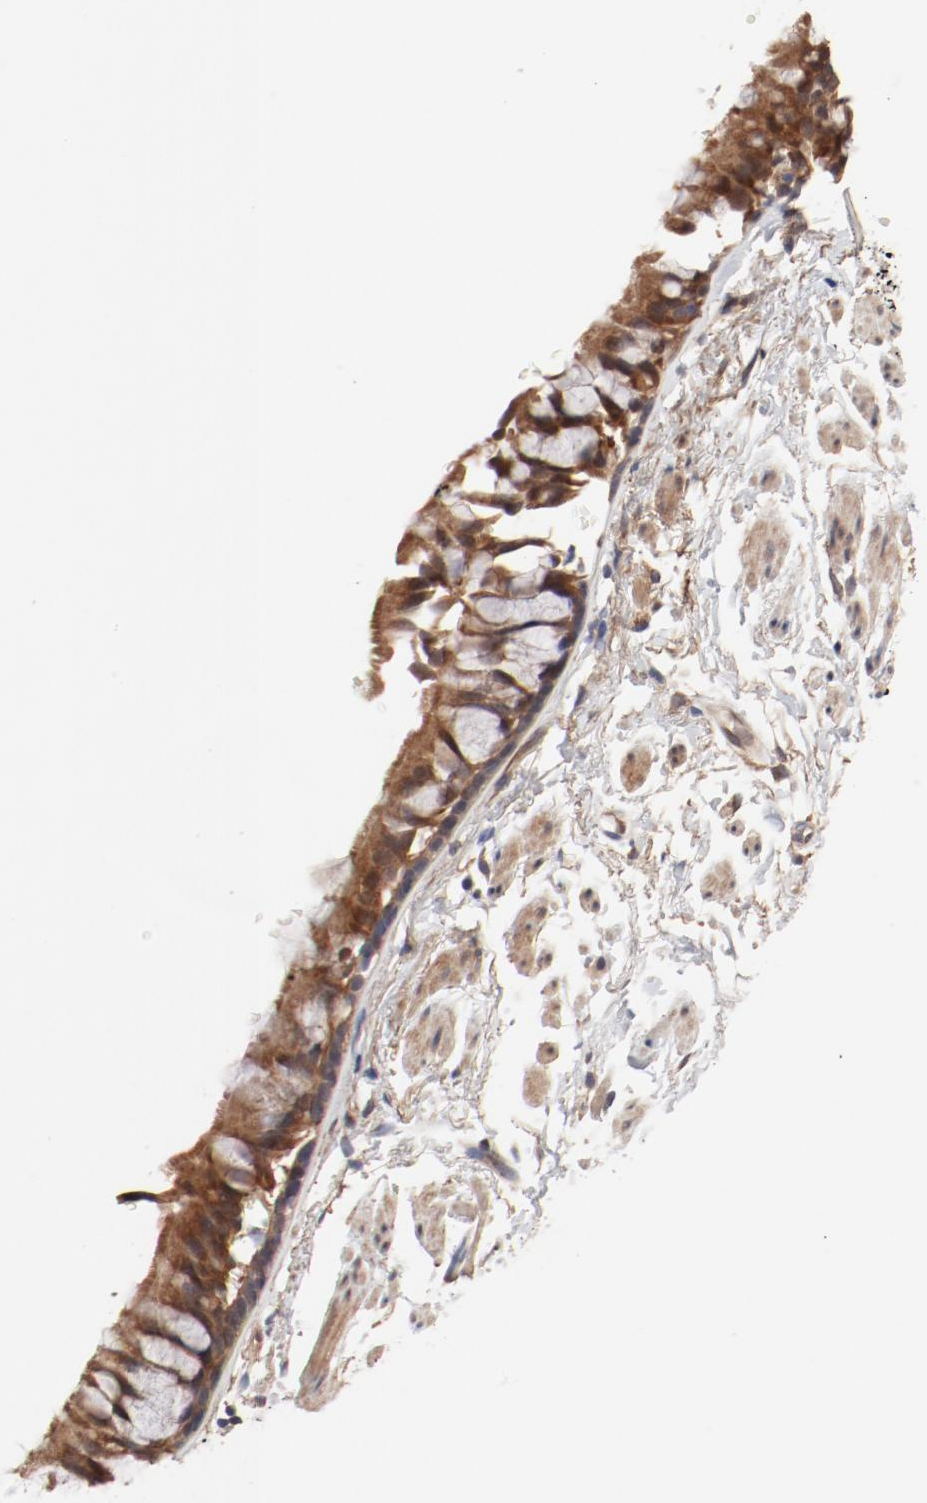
{"staining": {"intensity": "moderate", "quantity": ">75%", "location": "cytoplasmic/membranous"}, "tissue": "bronchus", "cell_type": "Respiratory epithelial cells", "image_type": "normal", "snomed": [{"axis": "morphology", "description": "Normal tissue, NOS"}, {"axis": "topography", "description": "Bronchus"}], "caption": "A brown stain shows moderate cytoplasmic/membranous positivity of a protein in respiratory epithelial cells of benign bronchus.", "gene": "PITPNM2", "patient": {"sex": "female", "age": 73}}